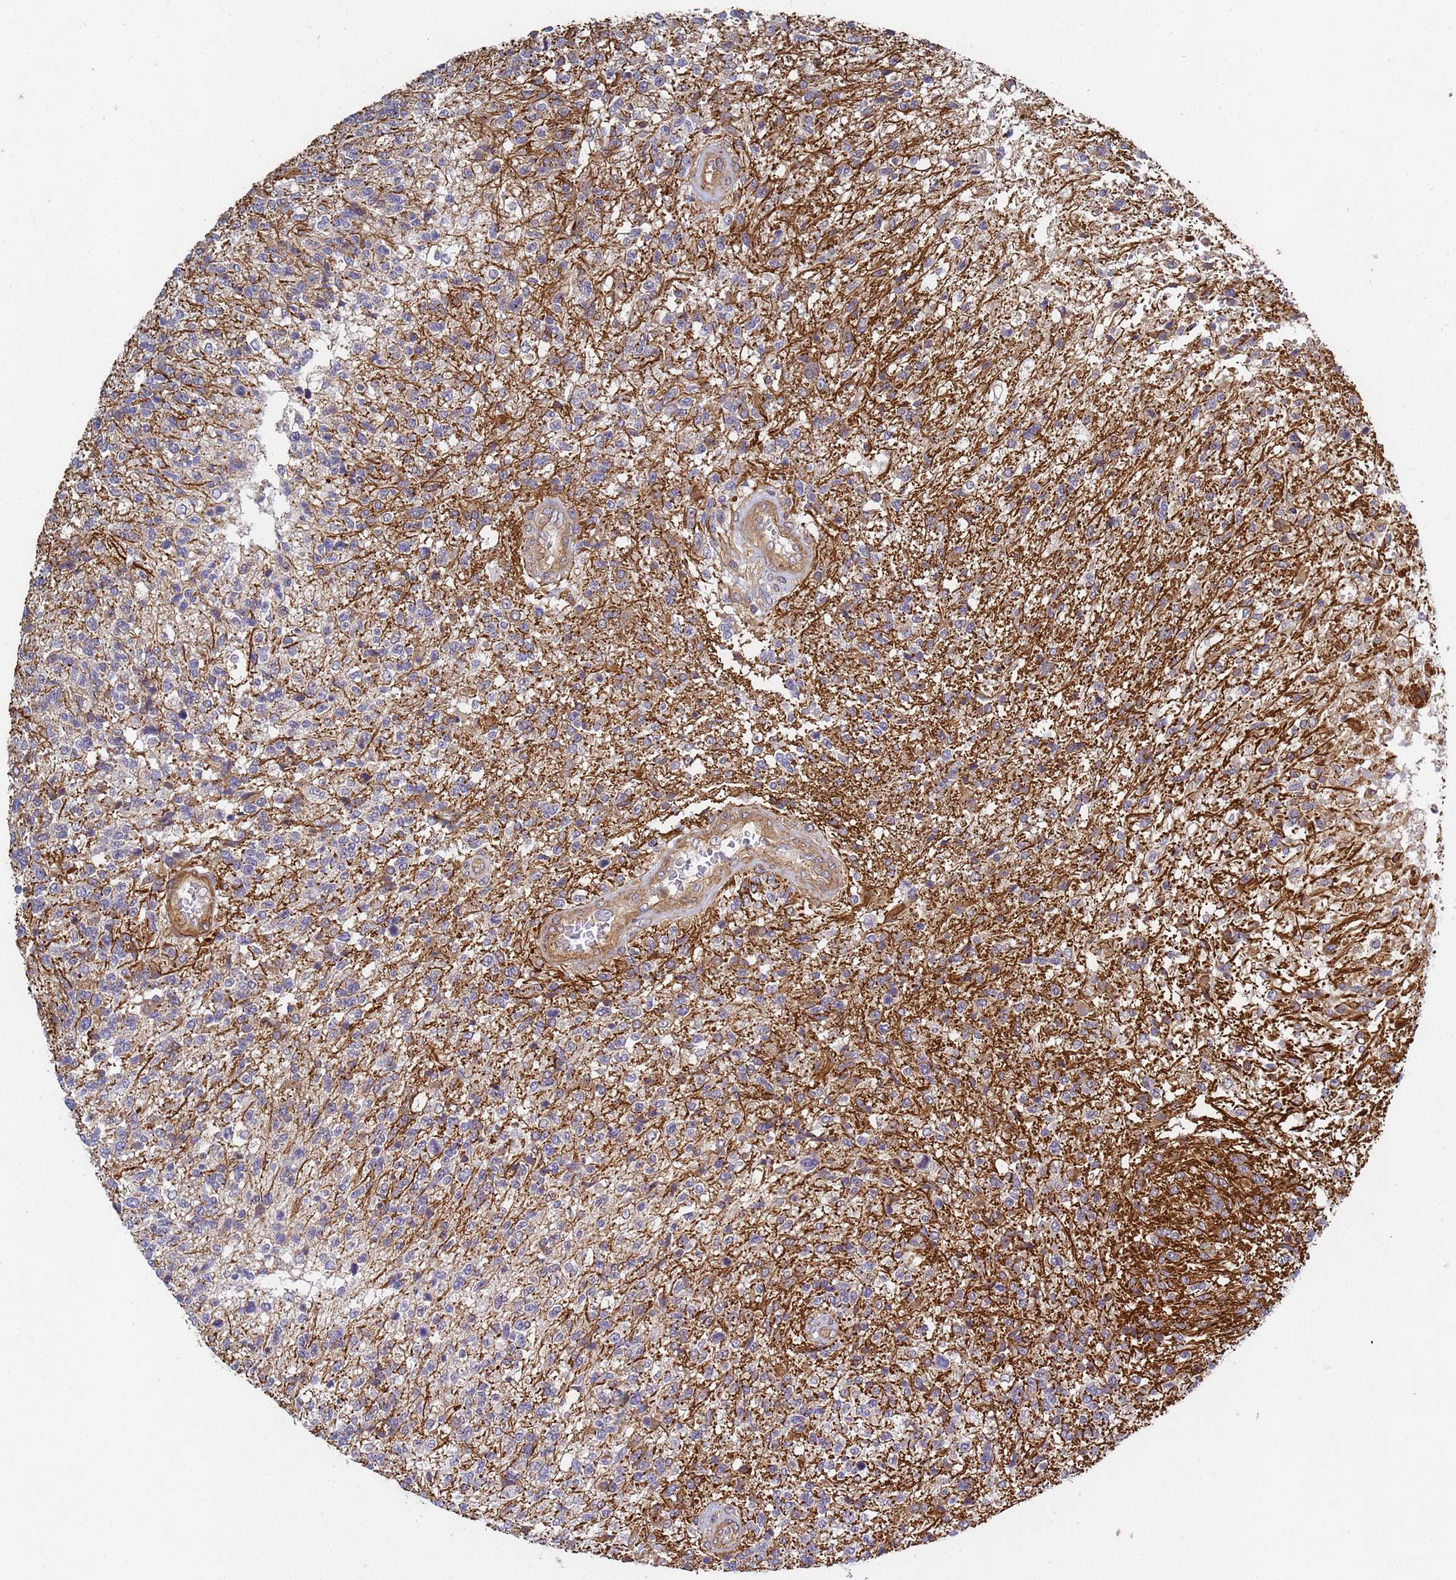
{"staining": {"intensity": "moderate", "quantity": "<25%", "location": "cytoplasmic/membranous"}, "tissue": "glioma", "cell_type": "Tumor cells", "image_type": "cancer", "snomed": [{"axis": "morphology", "description": "Glioma, malignant, High grade"}, {"axis": "topography", "description": "Brain"}], "caption": "A micrograph of malignant high-grade glioma stained for a protein demonstrates moderate cytoplasmic/membranous brown staining in tumor cells. (brown staining indicates protein expression, while blue staining denotes nuclei).", "gene": "C8orf34", "patient": {"sex": "male", "age": 56}}